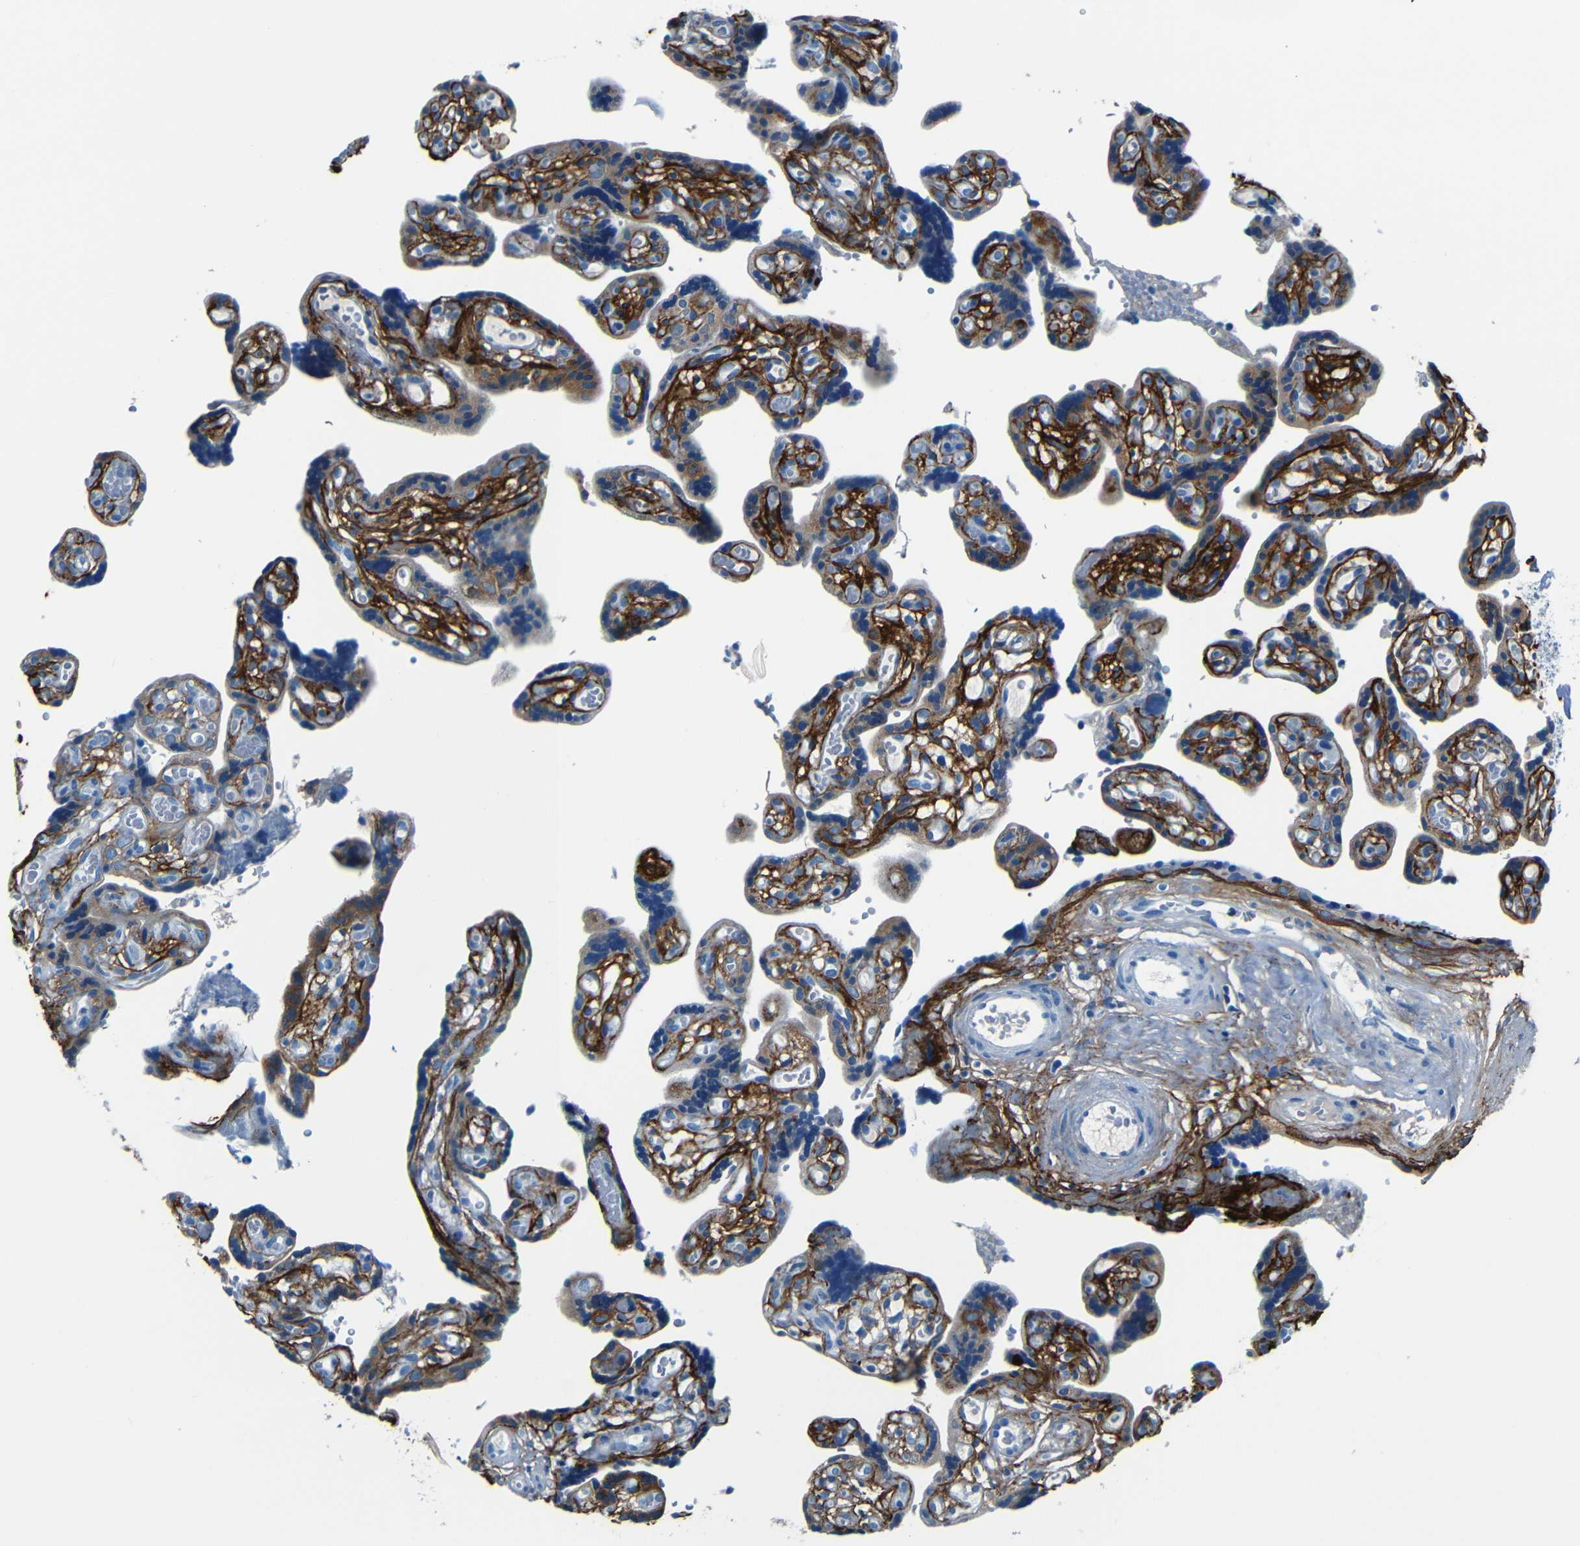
{"staining": {"intensity": "negative", "quantity": "none", "location": "none"}, "tissue": "placenta", "cell_type": "Decidual cells", "image_type": "normal", "snomed": [{"axis": "morphology", "description": "Normal tissue, NOS"}, {"axis": "topography", "description": "Placenta"}], "caption": "A histopathology image of placenta stained for a protein displays no brown staining in decidual cells. Brightfield microscopy of IHC stained with DAB (brown) and hematoxylin (blue), captured at high magnification.", "gene": "FBN2", "patient": {"sex": "female", "age": 30}}